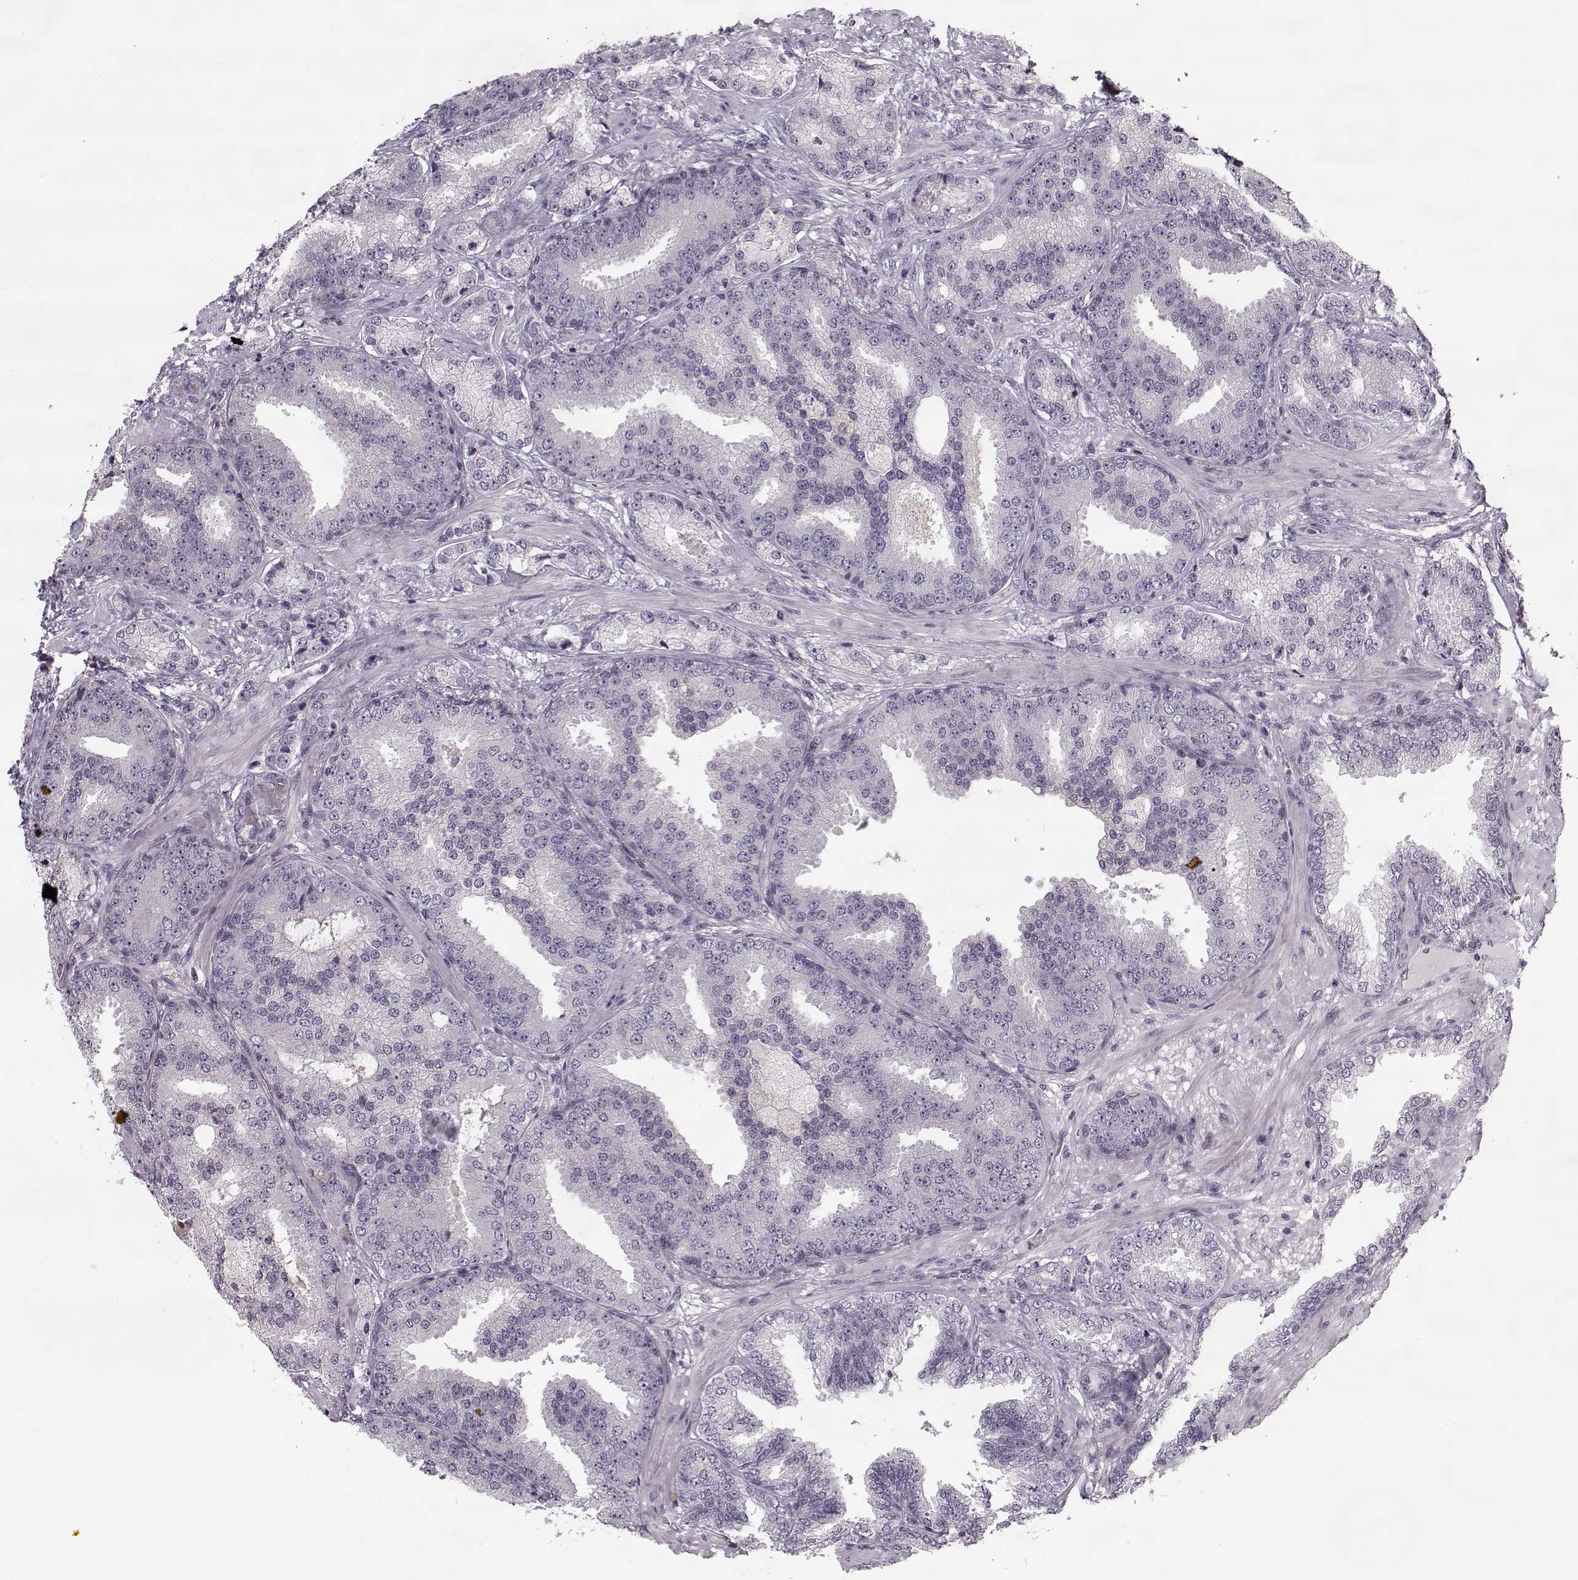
{"staining": {"intensity": "negative", "quantity": "none", "location": "none"}, "tissue": "prostate cancer", "cell_type": "Tumor cells", "image_type": "cancer", "snomed": [{"axis": "morphology", "description": "Adenocarcinoma, Low grade"}, {"axis": "topography", "description": "Prostate"}], "caption": "This is an immunohistochemistry micrograph of human low-grade adenocarcinoma (prostate). There is no staining in tumor cells.", "gene": "ACOT11", "patient": {"sex": "male", "age": 68}}